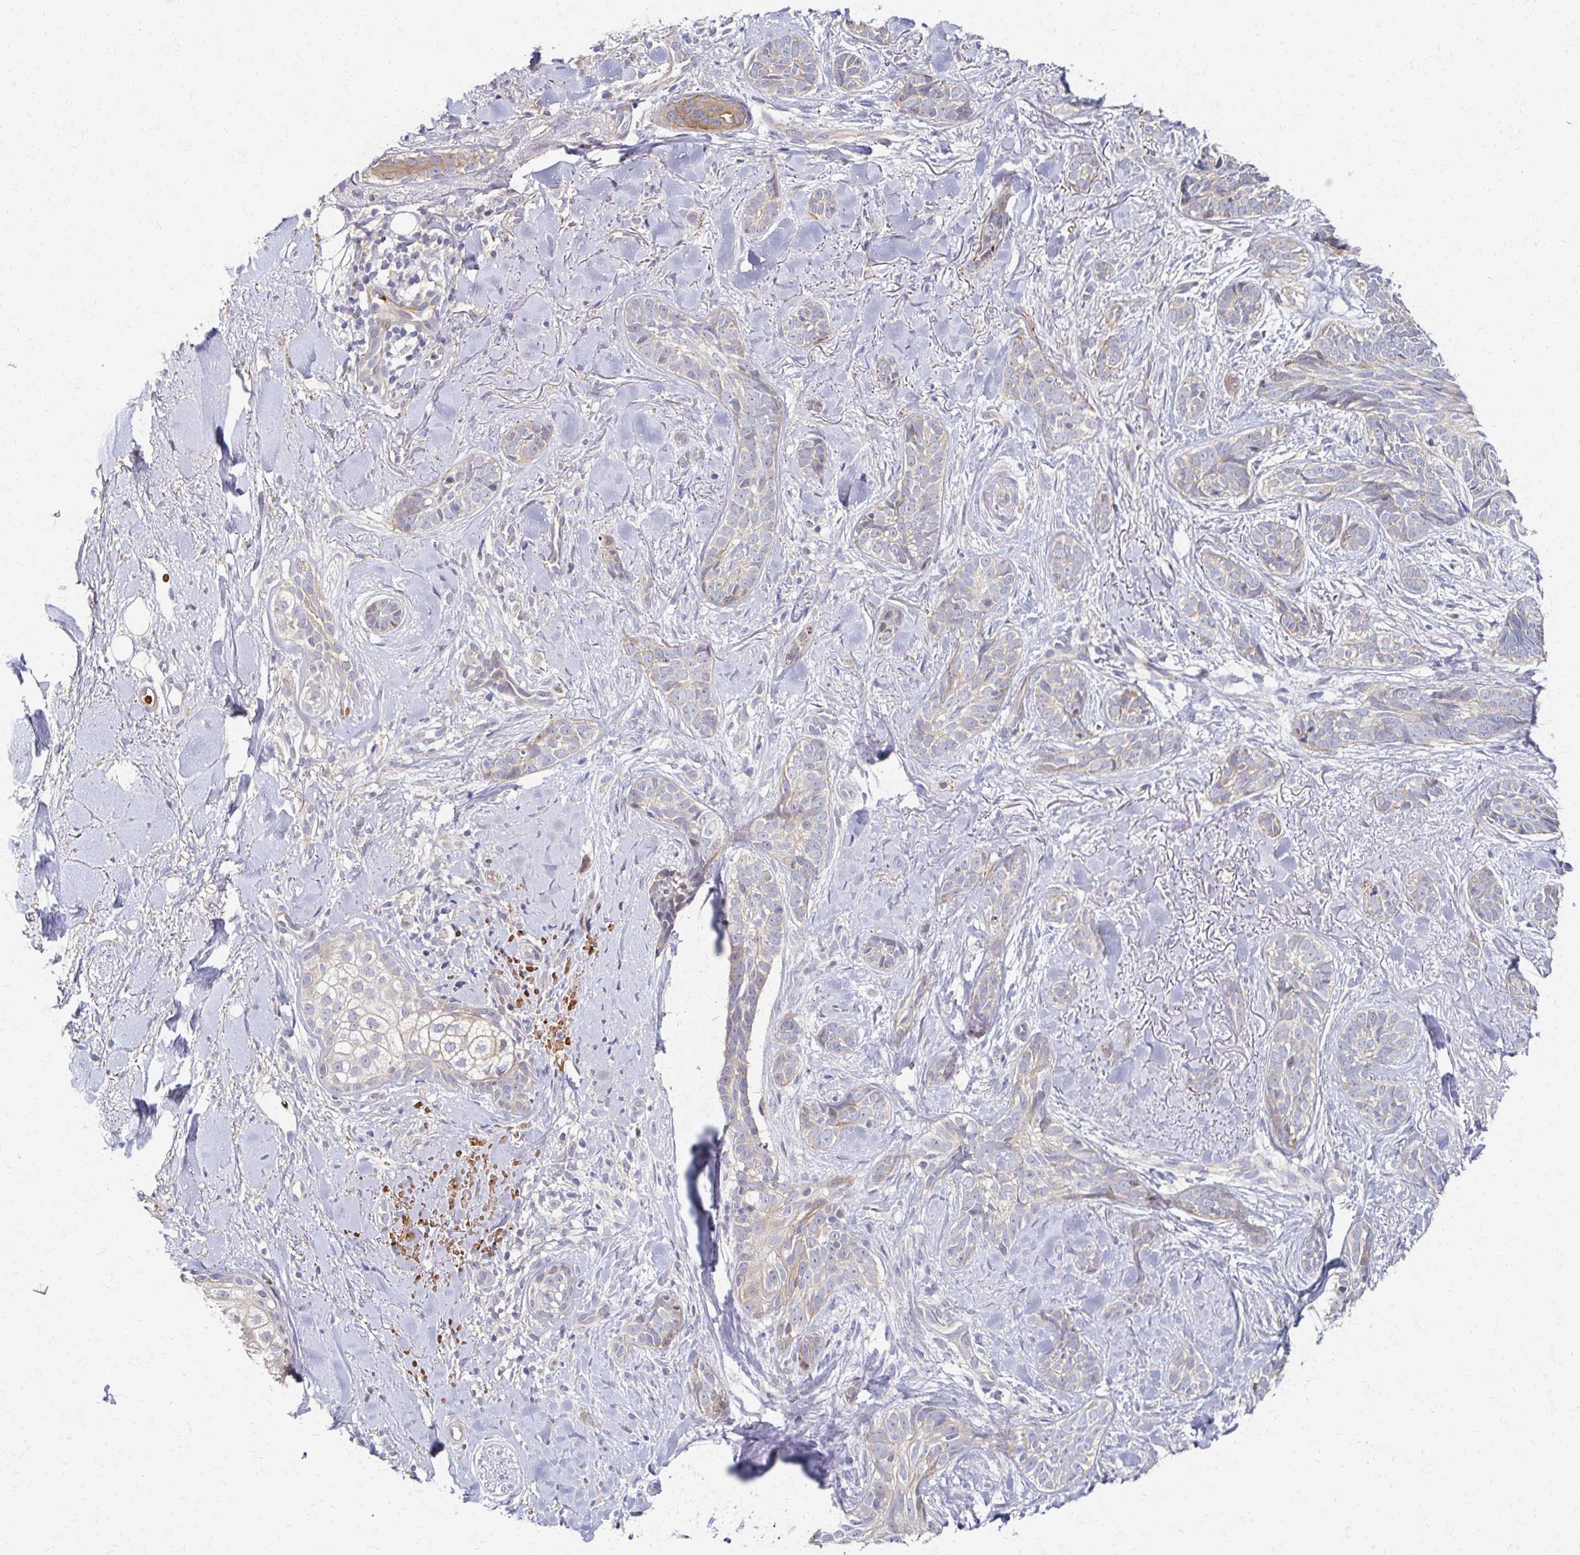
{"staining": {"intensity": "moderate", "quantity": "<25%", "location": "cytoplasmic/membranous"}, "tissue": "skin cancer", "cell_type": "Tumor cells", "image_type": "cancer", "snomed": [{"axis": "morphology", "description": "Basal cell carcinoma"}, {"axis": "morphology", "description": "BCC, high aggressive"}, {"axis": "topography", "description": "Skin"}], "caption": "Skin cancer (basal cell carcinoma) was stained to show a protein in brown. There is low levels of moderate cytoplasmic/membranous positivity in about <25% of tumor cells.", "gene": "SKA2", "patient": {"sex": "female", "age": 79}}